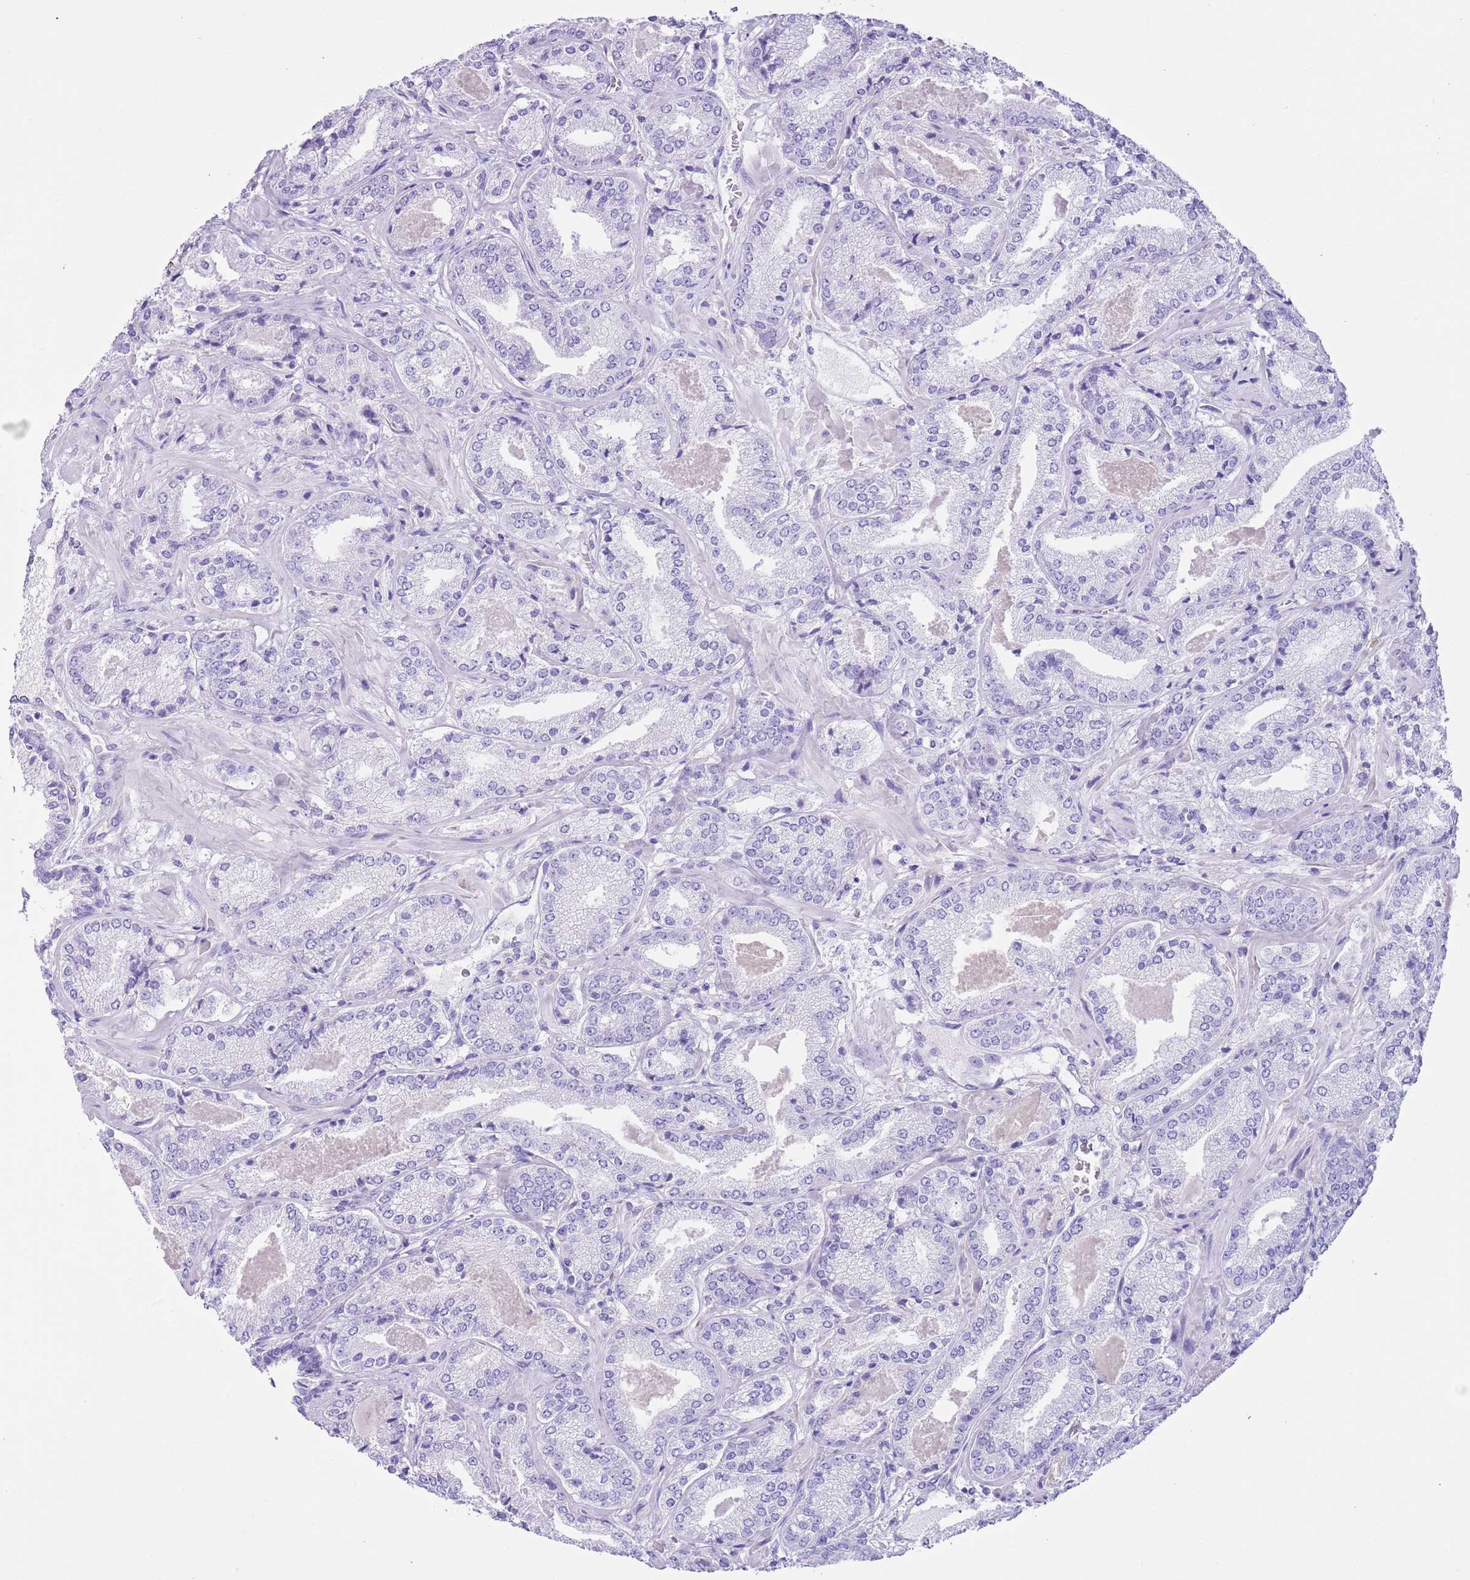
{"staining": {"intensity": "negative", "quantity": "none", "location": "none"}, "tissue": "prostate cancer", "cell_type": "Tumor cells", "image_type": "cancer", "snomed": [{"axis": "morphology", "description": "Adenocarcinoma, High grade"}, {"axis": "topography", "description": "Prostate"}], "caption": "A high-resolution micrograph shows immunohistochemistry (IHC) staining of prostate cancer (high-grade adenocarcinoma), which exhibits no significant expression in tumor cells. (DAB (3,3'-diaminobenzidine) immunohistochemistry (IHC) with hematoxylin counter stain).", "gene": "TBC1D10B", "patient": {"sex": "male", "age": 63}}